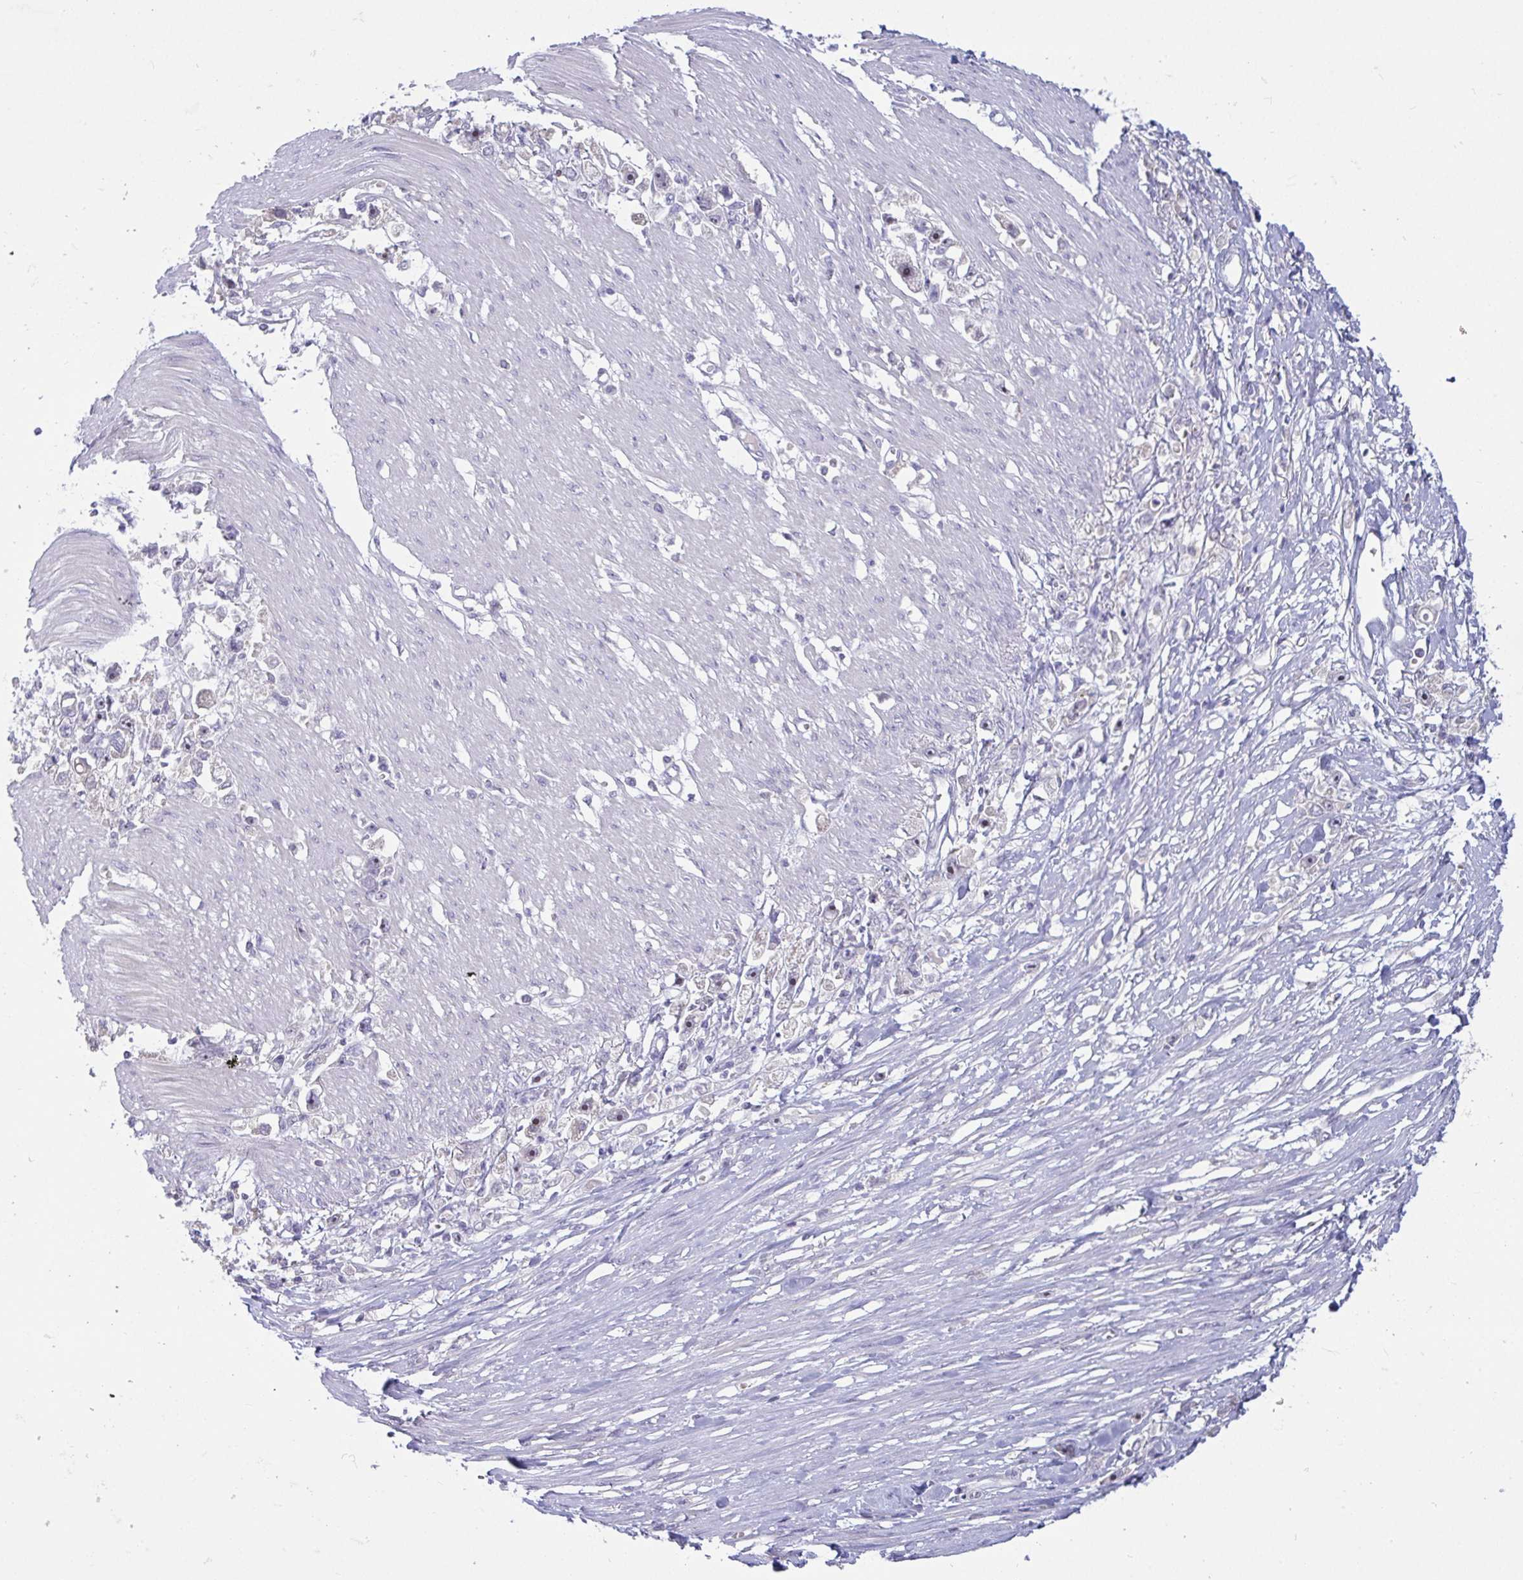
{"staining": {"intensity": "moderate", "quantity": "<25%", "location": "nuclear"}, "tissue": "stomach cancer", "cell_type": "Tumor cells", "image_type": "cancer", "snomed": [{"axis": "morphology", "description": "Adenocarcinoma, NOS"}, {"axis": "topography", "description": "Stomach"}], "caption": "Moderate nuclear expression is appreciated in about <25% of tumor cells in stomach cancer (adenocarcinoma).", "gene": "MYC", "patient": {"sex": "female", "age": 59}}